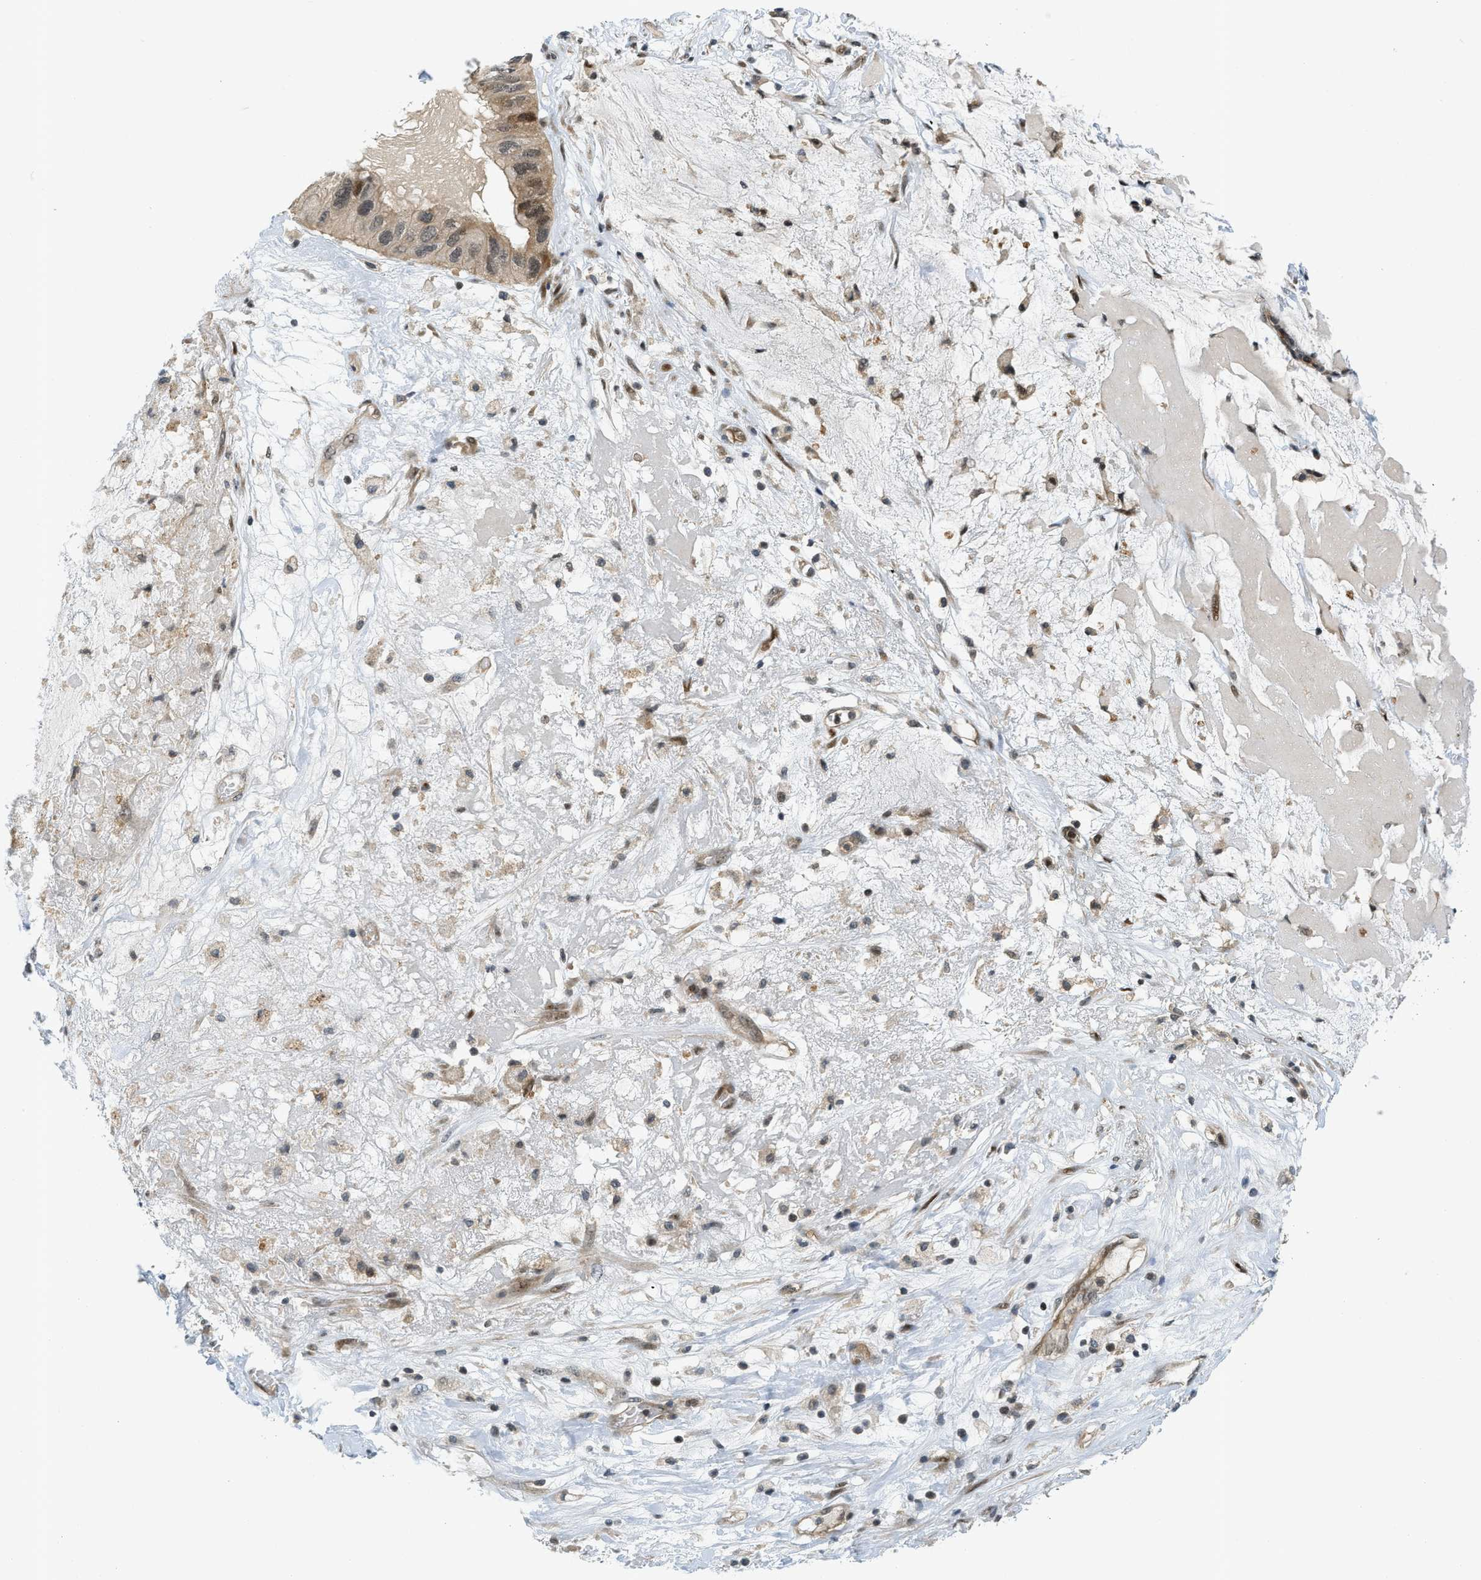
{"staining": {"intensity": "weak", "quantity": ">75%", "location": "cytoplasmic/membranous,nuclear"}, "tissue": "ovarian cancer", "cell_type": "Tumor cells", "image_type": "cancer", "snomed": [{"axis": "morphology", "description": "Cystadenocarcinoma, mucinous, NOS"}, {"axis": "topography", "description": "Ovary"}], "caption": "Tumor cells exhibit low levels of weak cytoplasmic/membranous and nuclear positivity in about >75% of cells in ovarian cancer (mucinous cystadenocarcinoma).", "gene": "KMT2A", "patient": {"sex": "female", "age": 80}}